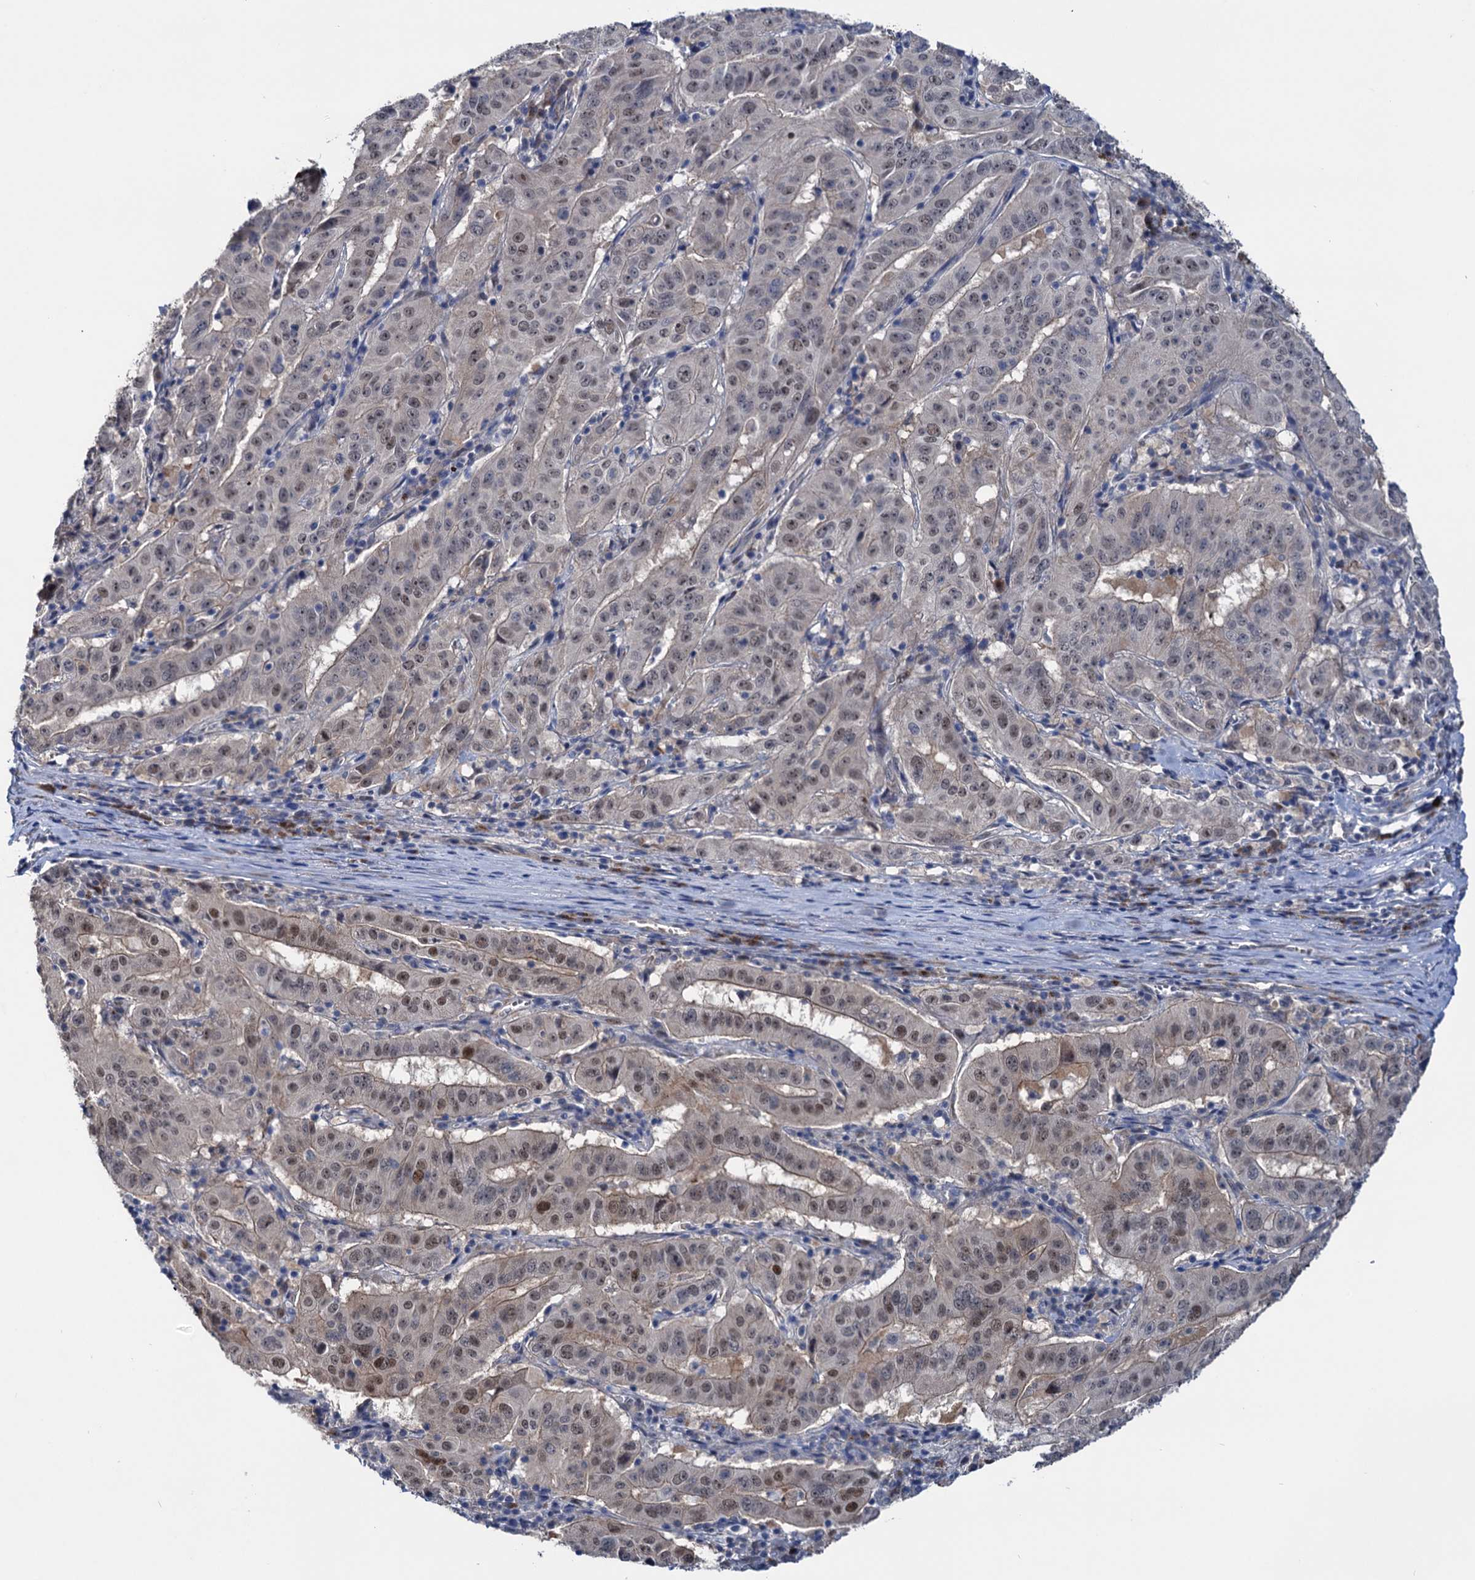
{"staining": {"intensity": "moderate", "quantity": "<25%", "location": "nuclear"}, "tissue": "pancreatic cancer", "cell_type": "Tumor cells", "image_type": "cancer", "snomed": [{"axis": "morphology", "description": "Adenocarcinoma, NOS"}, {"axis": "topography", "description": "Pancreas"}], "caption": "This micrograph demonstrates immunohistochemistry staining of human pancreatic cancer, with low moderate nuclear staining in about <25% of tumor cells.", "gene": "EYA4", "patient": {"sex": "male", "age": 63}}